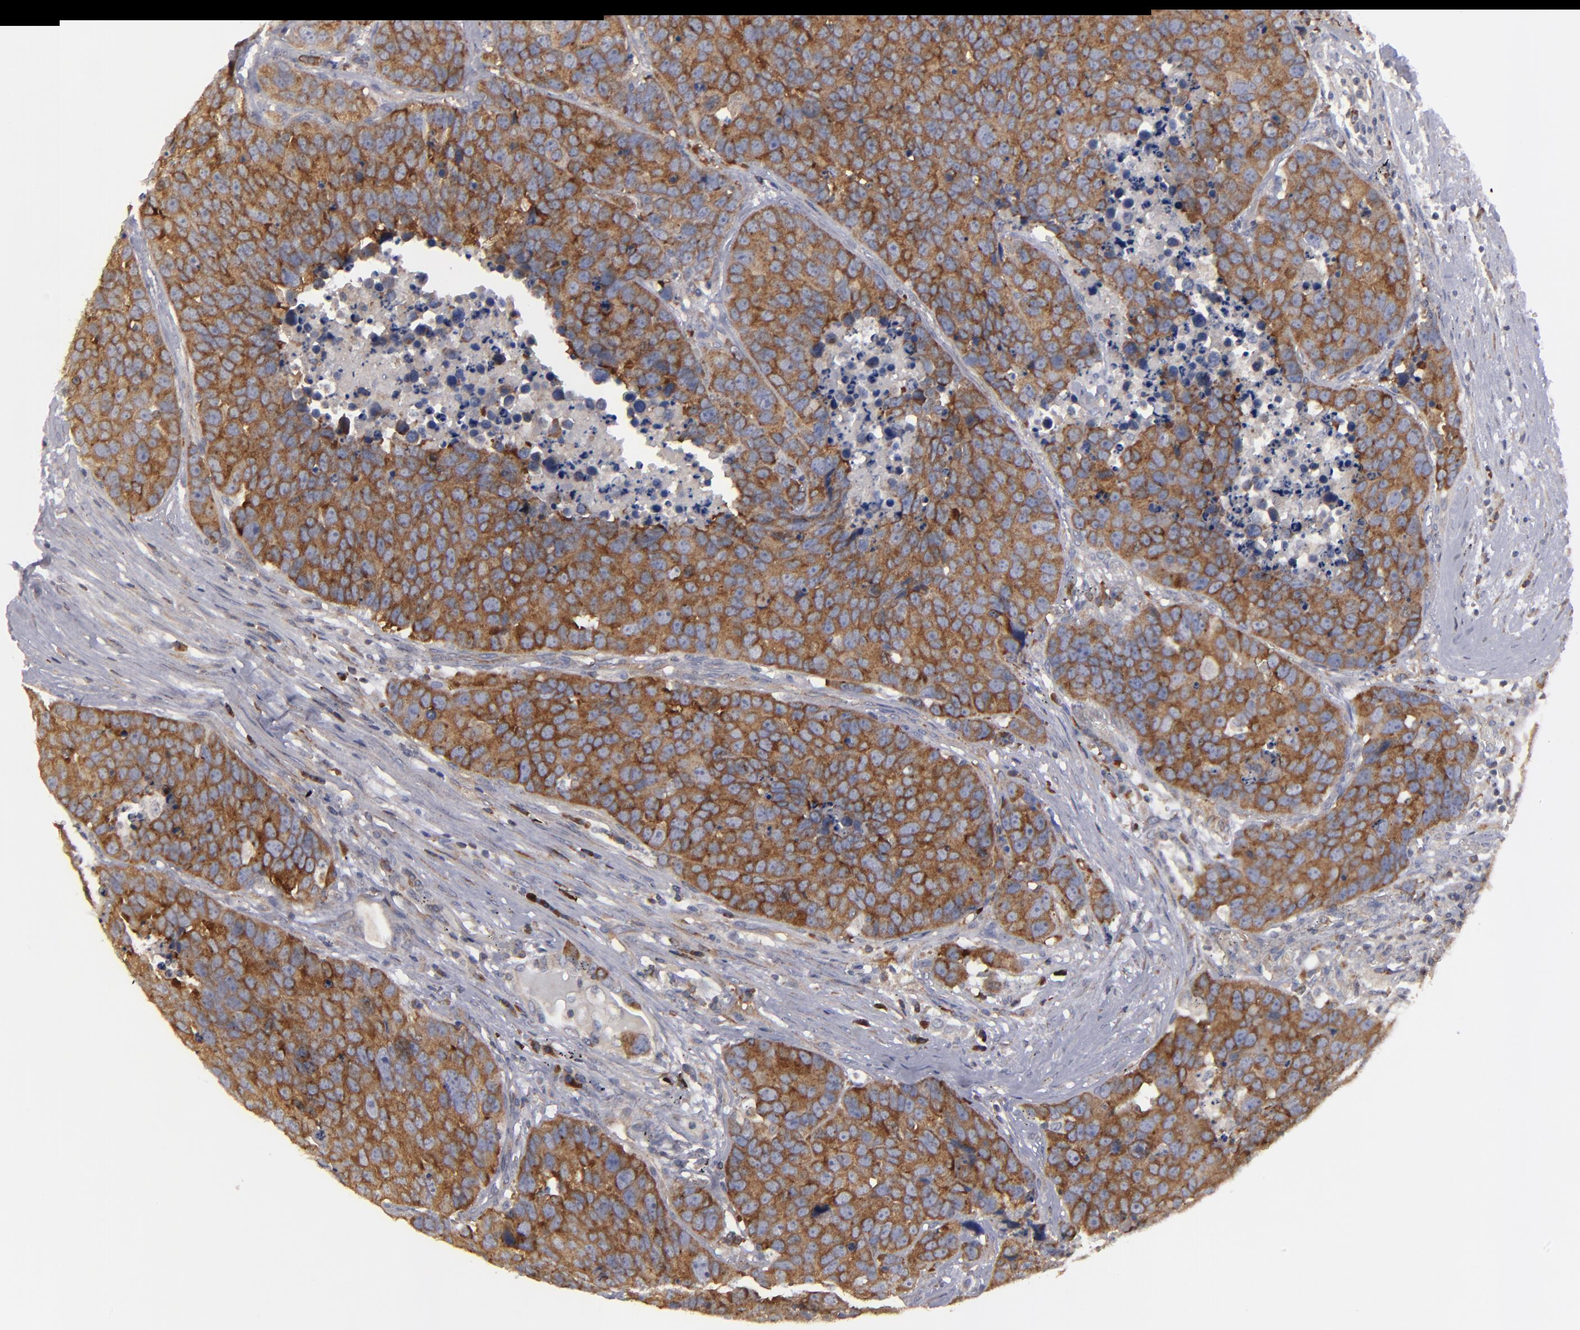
{"staining": {"intensity": "moderate", "quantity": ">75%", "location": "cytoplasmic/membranous"}, "tissue": "carcinoid", "cell_type": "Tumor cells", "image_type": "cancer", "snomed": [{"axis": "morphology", "description": "Carcinoid, malignant, NOS"}, {"axis": "topography", "description": "Lung"}], "caption": "Protein analysis of carcinoid tissue shows moderate cytoplasmic/membranous positivity in about >75% of tumor cells. The protein is stained brown, and the nuclei are stained in blue (DAB IHC with brightfield microscopy, high magnification).", "gene": "CEP97", "patient": {"sex": "male", "age": 60}}